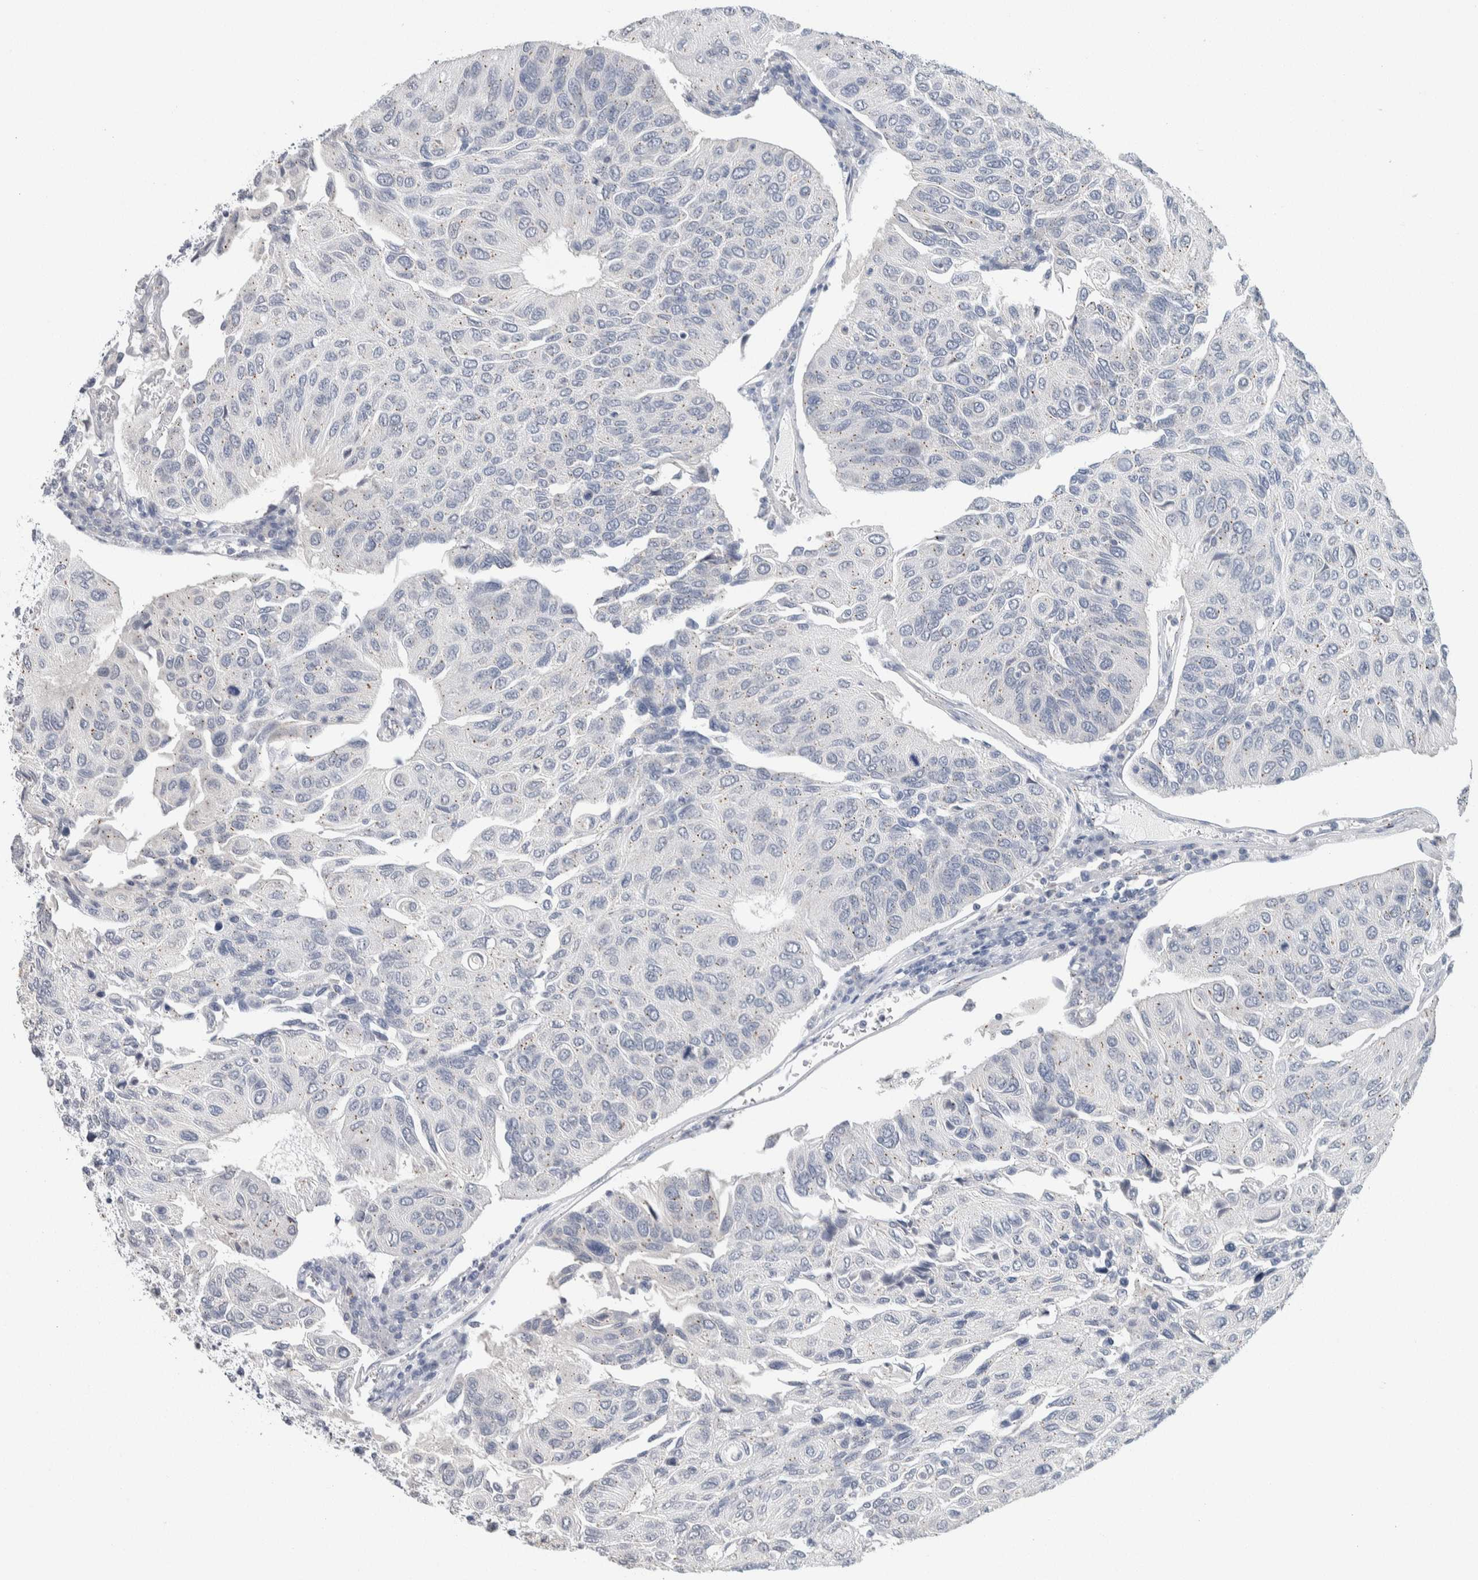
{"staining": {"intensity": "negative", "quantity": "none", "location": "none"}, "tissue": "urothelial cancer", "cell_type": "Tumor cells", "image_type": "cancer", "snomed": [{"axis": "morphology", "description": "Urothelial carcinoma, High grade"}, {"axis": "topography", "description": "Urinary bladder"}], "caption": "High magnification brightfield microscopy of urothelial cancer stained with DAB (brown) and counterstained with hematoxylin (blue): tumor cells show no significant expression.", "gene": "SCN2A", "patient": {"sex": "male", "age": 66}}